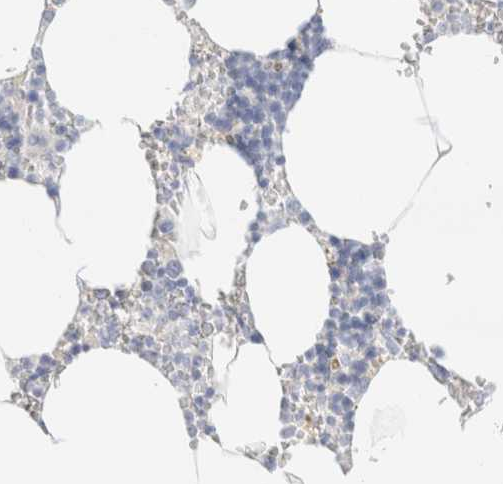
{"staining": {"intensity": "negative", "quantity": "none", "location": "none"}, "tissue": "bone marrow", "cell_type": "Hematopoietic cells", "image_type": "normal", "snomed": [{"axis": "morphology", "description": "Normal tissue, NOS"}, {"axis": "topography", "description": "Bone marrow"}], "caption": "This photomicrograph is of unremarkable bone marrow stained with IHC to label a protein in brown with the nuclei are counter-stained blue. There is no staining in hematopoietic cells. (Immunohistochemistry, brightfield microscopy, high magnification).", "gene": "AFMID", "patient": {"sex": "male", "age": 70}}